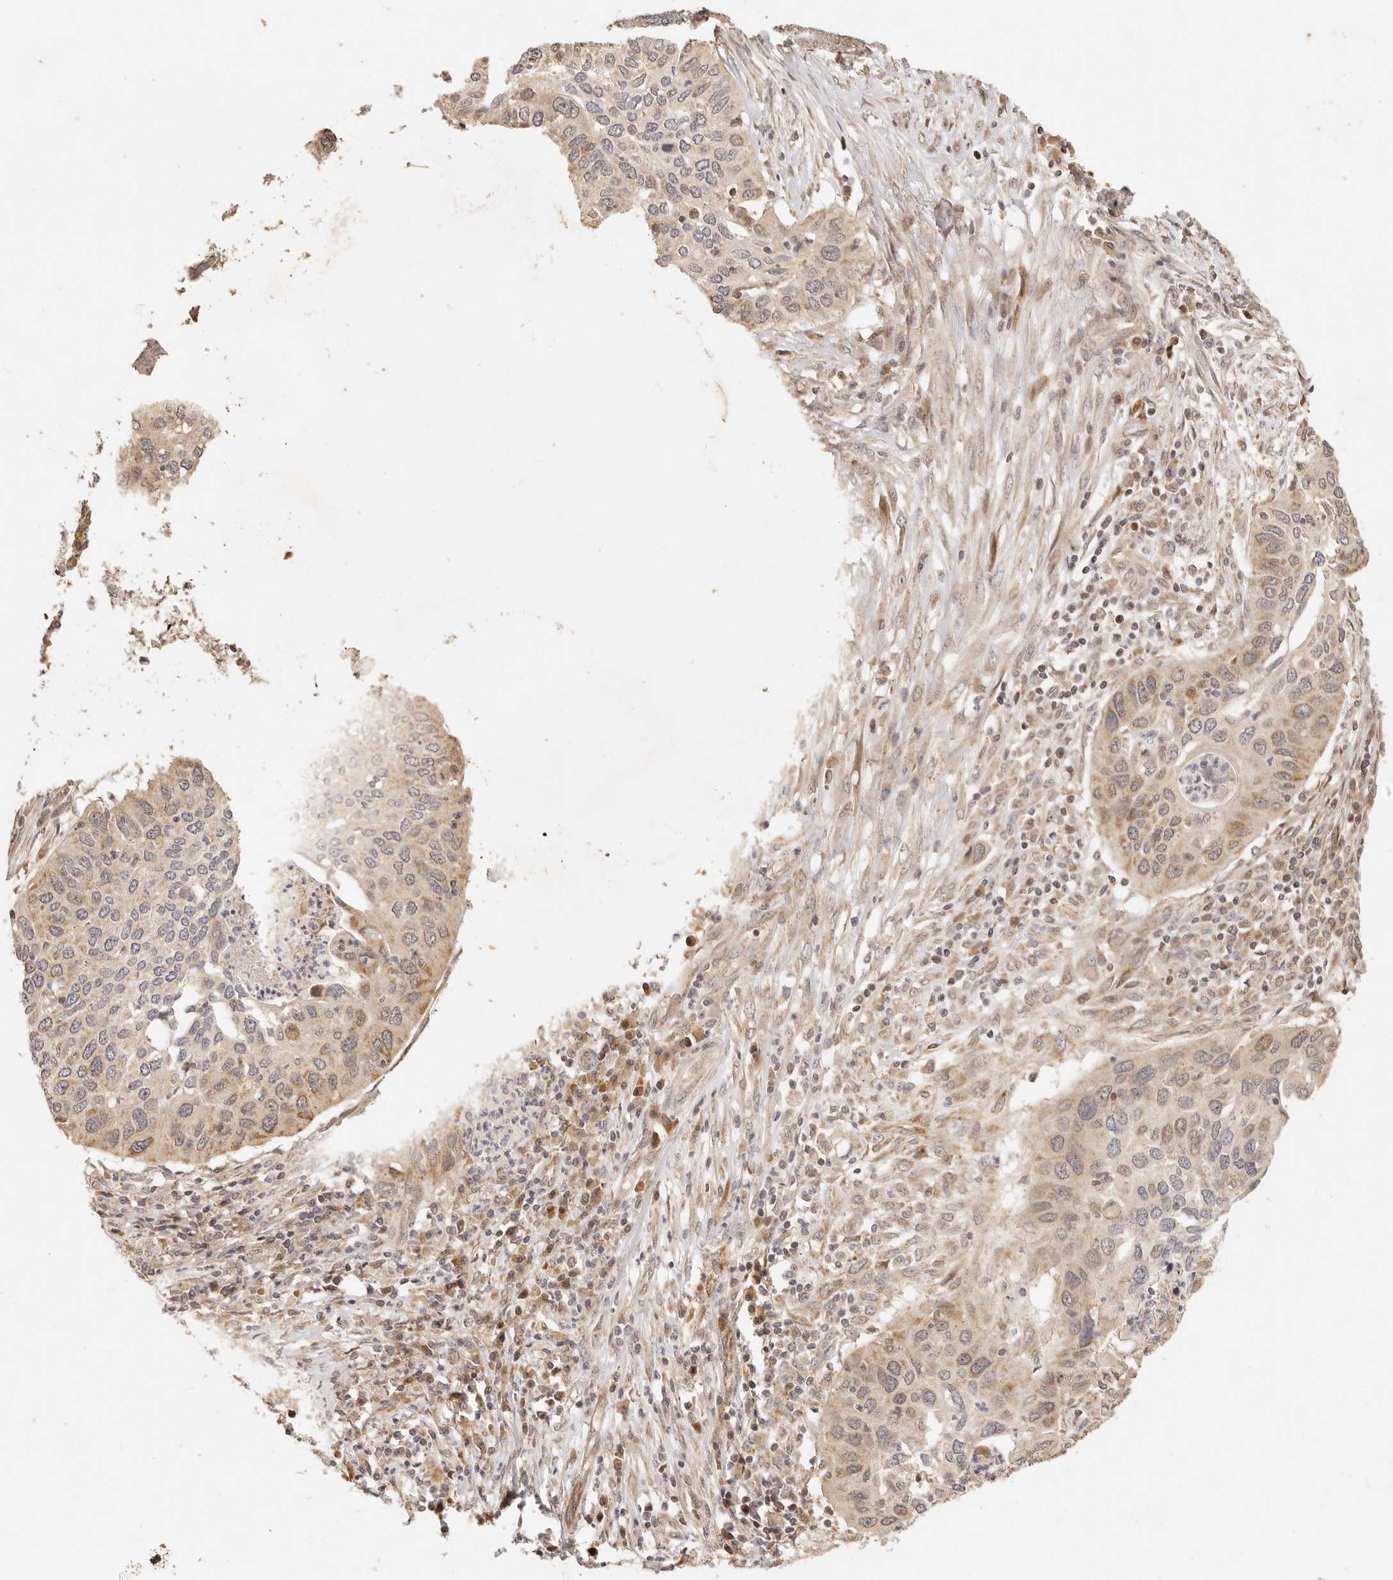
{"staining": {"intensity": "weak", "quantity": ">75%", "location": "cytoplasmic/membranous,nuclear"}, "tissue": "cervical cancer", "cell_type": "Tumor cells", "image_type": "cancer", "snomed": [{"axis": "morphology", "description": "Squamous cell carcinoma, NOS"}, {"axis": "topography", "description": "Cervix"}], "caption": "DAB (3,3'-diaminobenzidine) immunohistochemical staining of human cervical squamous cell carcinoma shows weak cytoplasmic/membranous and nuclear protein staining in approximately >75% of tumor cells.", "gene": "TIMM17A", "patient": {"sex": "female", "age": 38}}